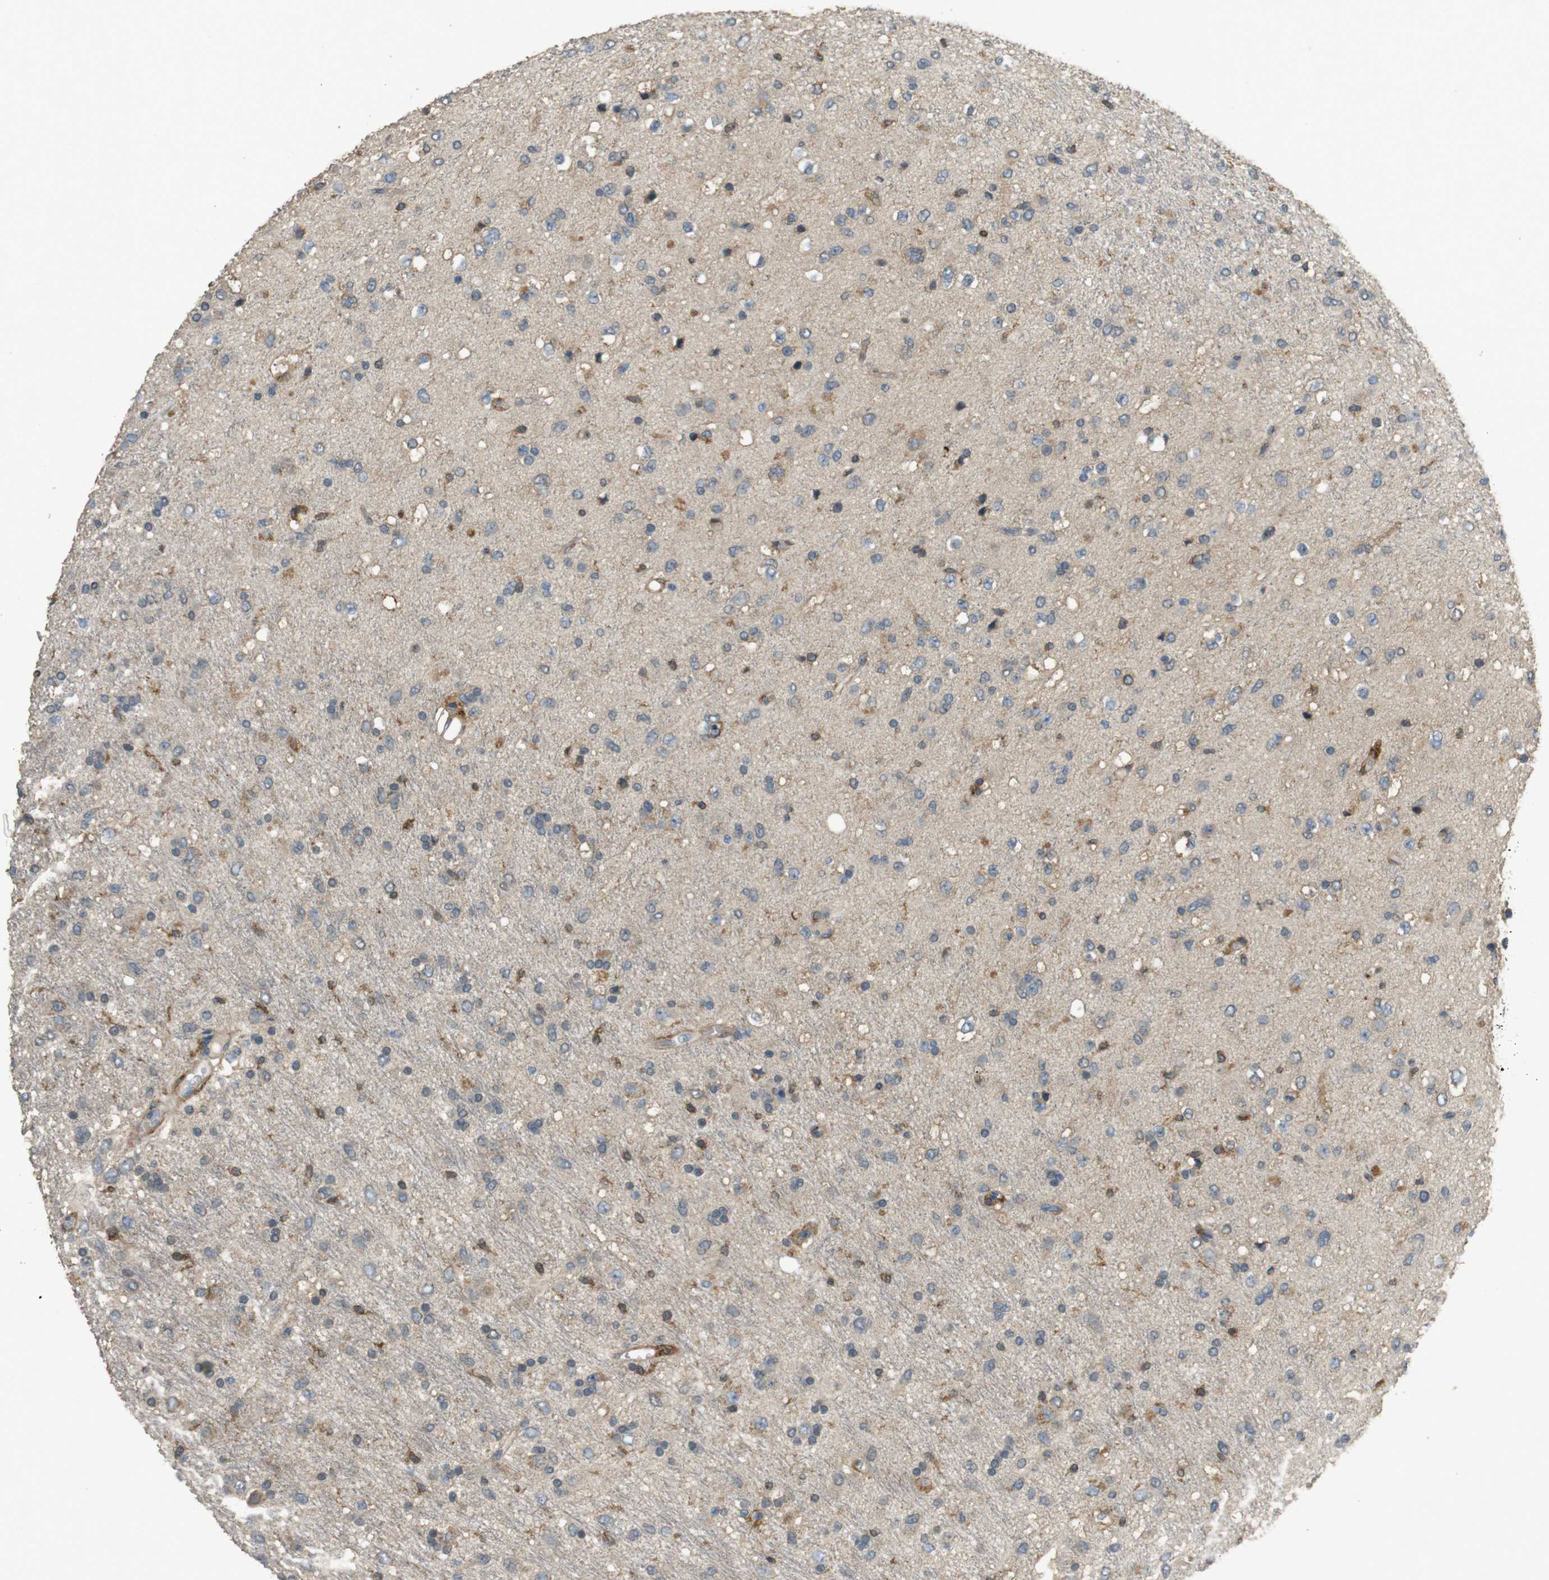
{"staining": {"intensity": "moderate", "quantity": "<25%", "location": "cytoplasmic/membranous"}, "tissue": "glioma", "cell_type": "Tumor cells", "image_type": "cancer", "snomed": [{"axis": "morphology", "description": "Glioma, malignant, Low grade"}, {"axis": "topography", "description": "Brain"}], "caption": "A low amount of moderate cytoplasmic/membranous staining is seen in approximately <25% of tumor cells in glioma tissue. (DAB IHC, brown staining for protein, blue staining for nuclei).", "gene": "ARHGAP24", "patient": {"sex": "male", "age": 77}}